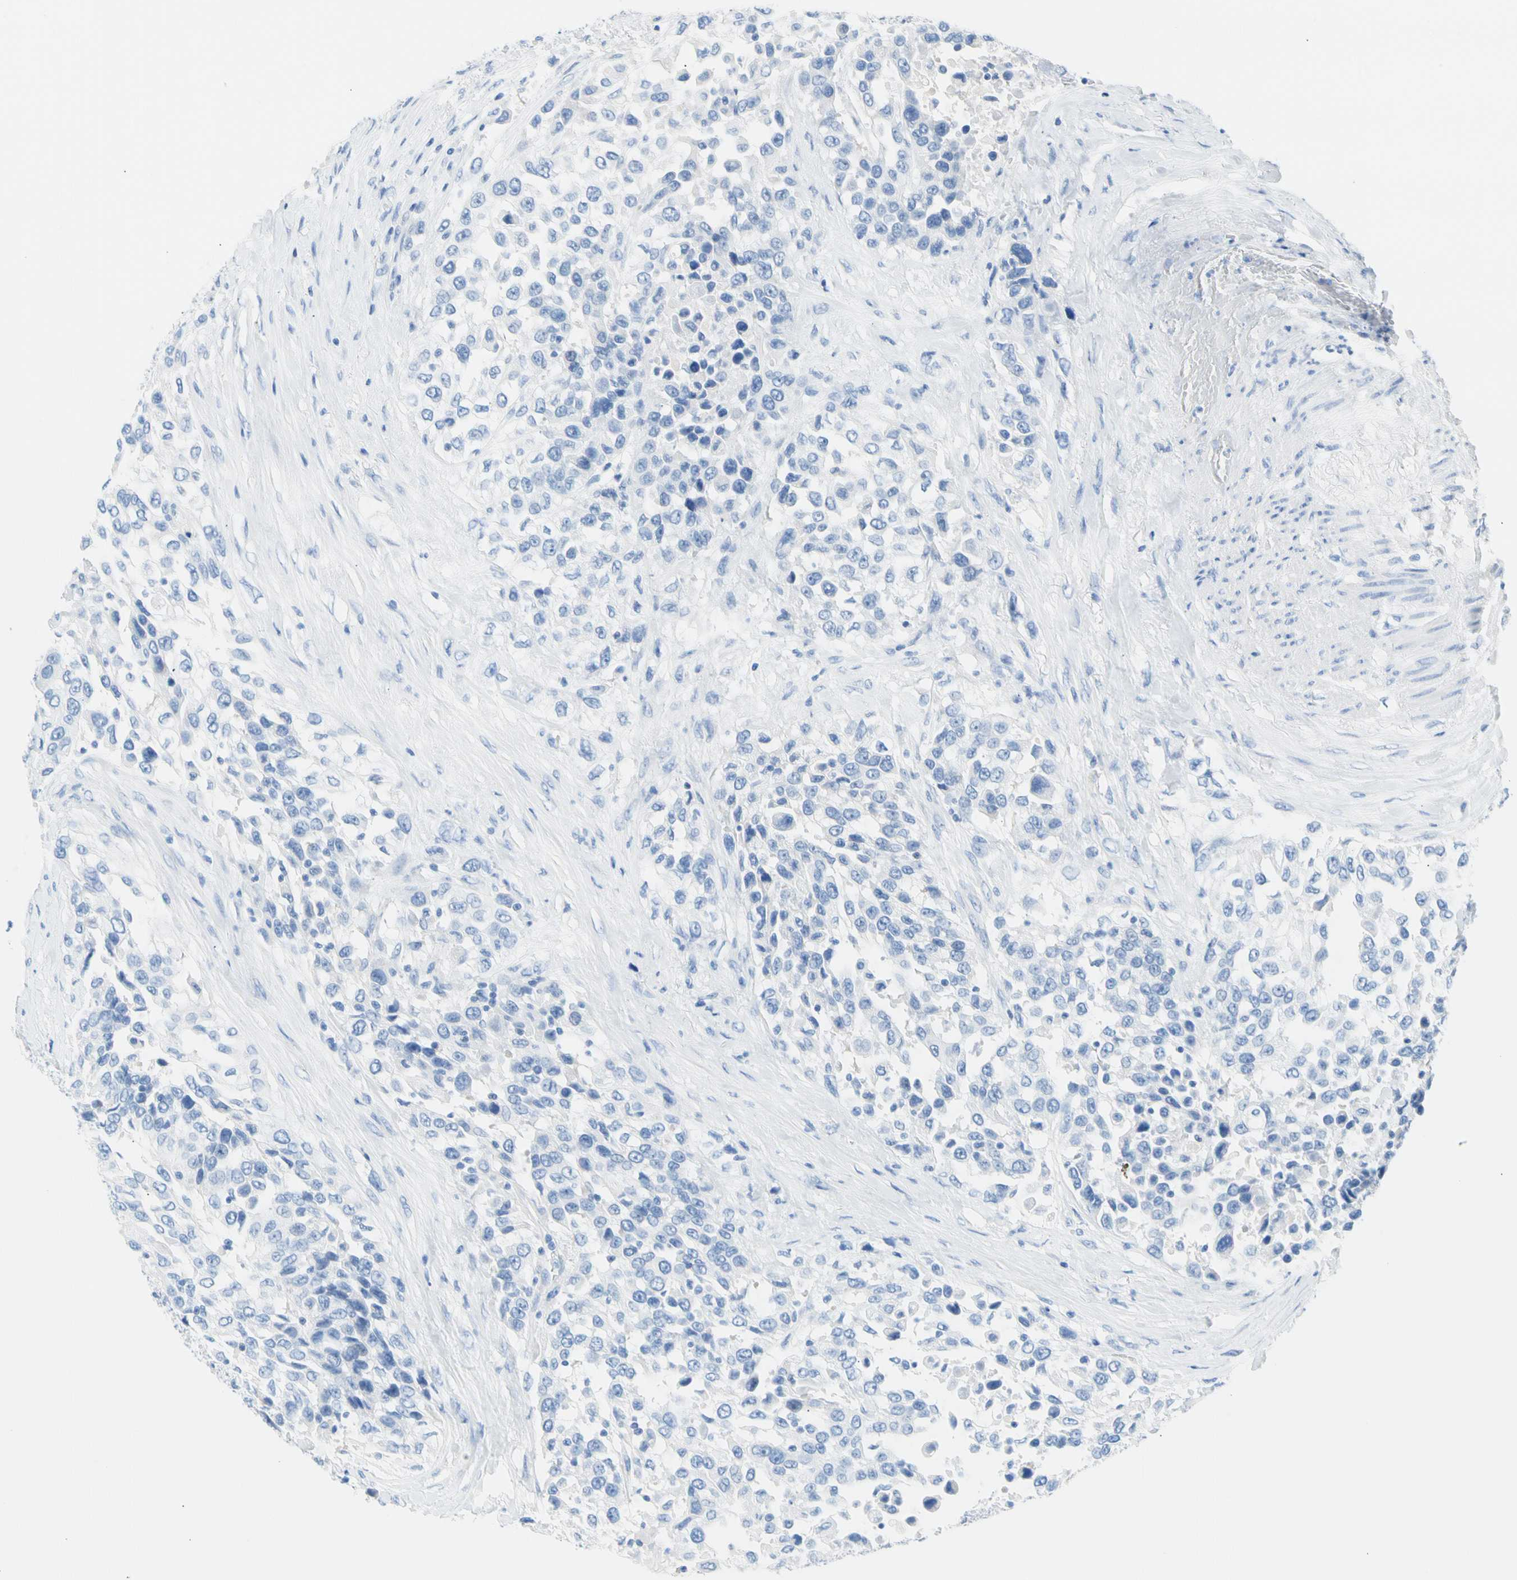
{"staining": {"intensity": "negative", "quantity": "none", "location": "none"}, "tissue": "urothelial cancer", "cell_type": "Tumor cells", "image_type": "cancer", "snomed": [{"axis": "morphology", "description": "Urothelial carcinoma, High grade"}, {"axis": "topography", "description": "Urinary bladder"}], "caption": "Immunohistochemical staining of human urothelial cancer demonstrates no significant positivity in tumor cells. (DAB immunohistochemistry (IHC) visualized using brightfield microscopy, high magnification).", "gene": "CEL", "patient": {"sex": "female", "age": 80}}